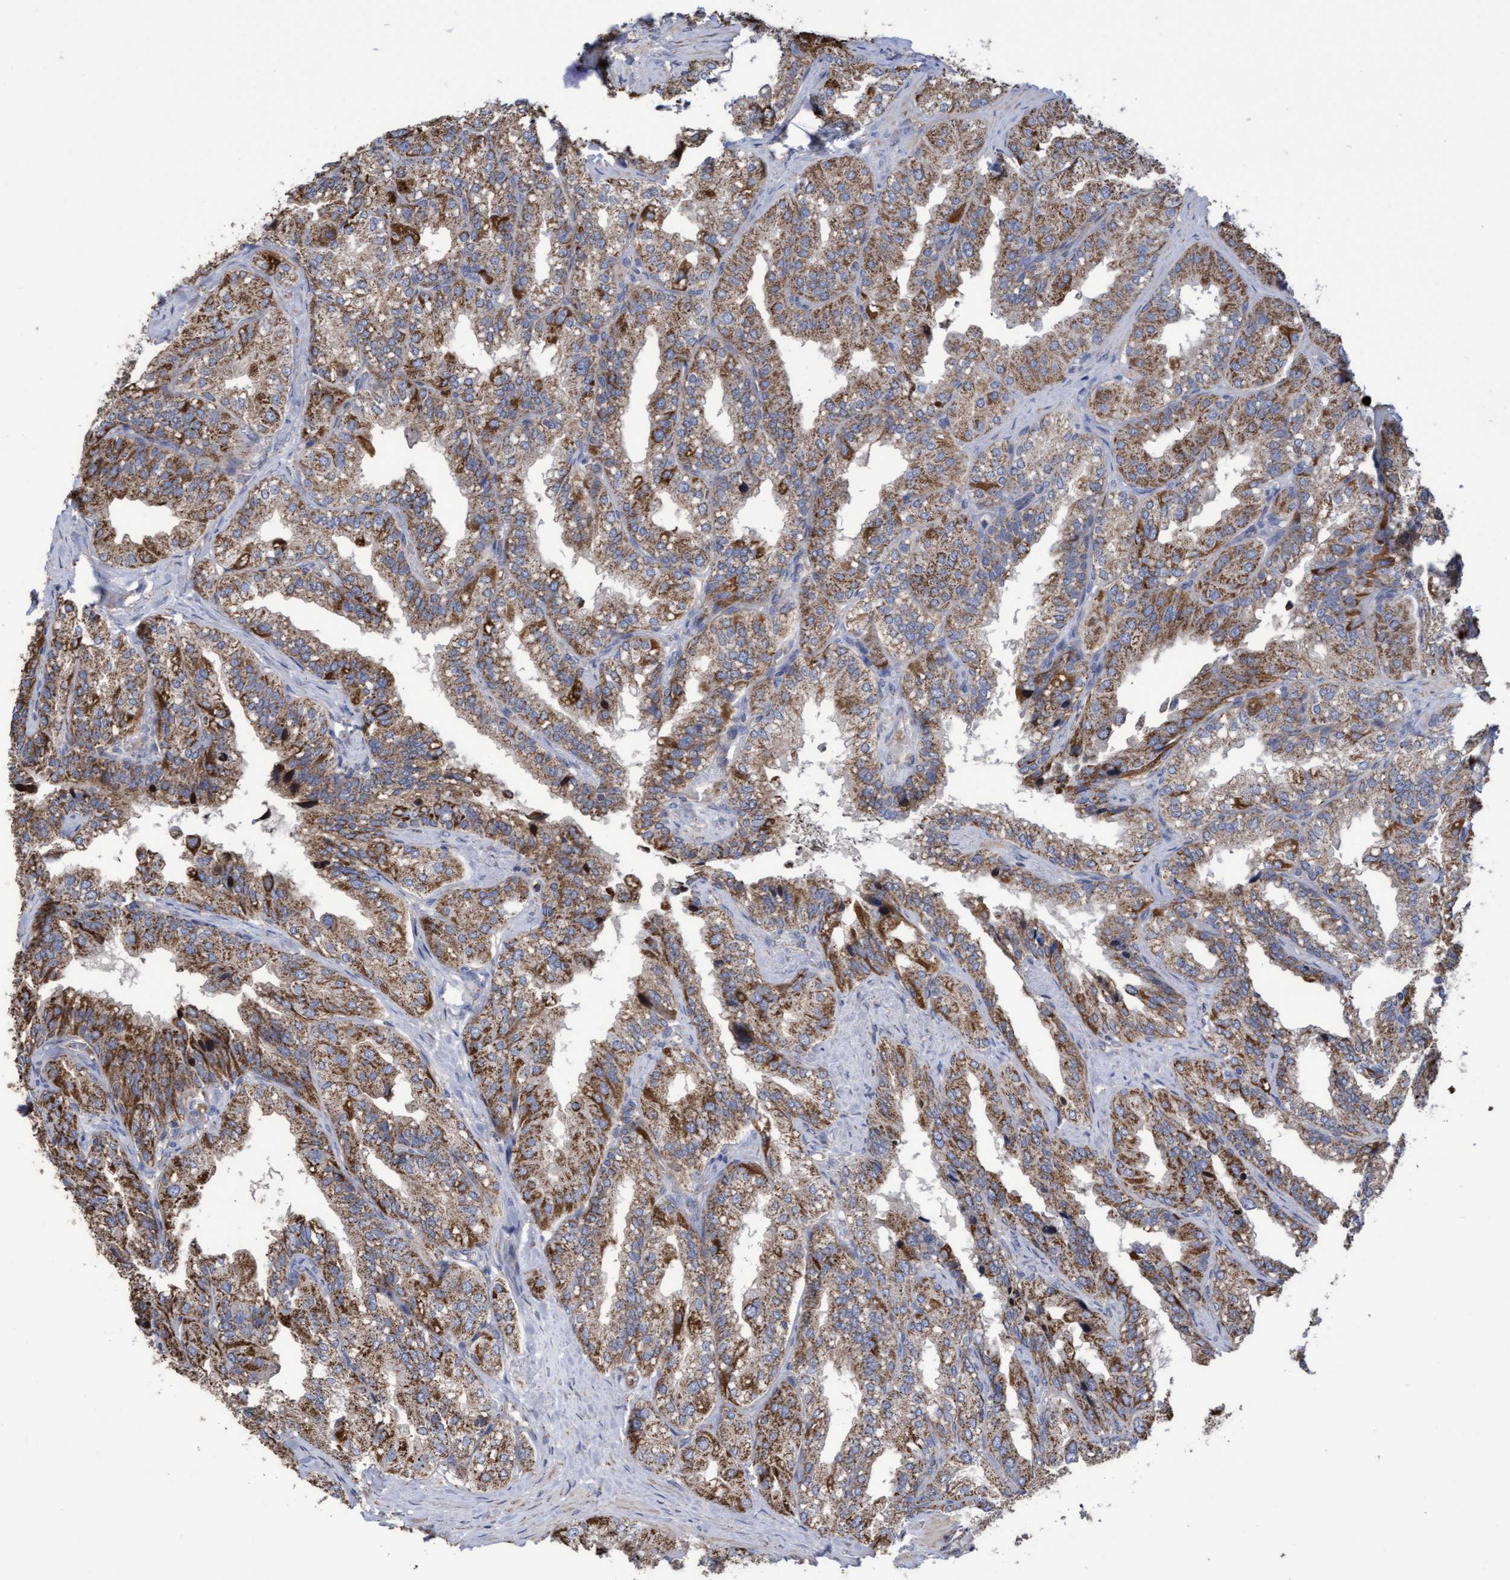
{"staining": {"intensity": "strong", "quantity": ">75%", "location": "cytoplasmic/membranous"}, "tissue": "seminal vesicle", "cell_type": "Glandular cells", "image_type": "normal", "snomed": [{"axis": "morphology", "description": "Normal tissue, NOS"}, {"axis": "topography", "description": "Prostate"}, {"axis": "topography", "description": "Seminal veicle"}], "caption": "Immunohistochemical staining of unremarkable seminal vesicle shows high levels of strong cytoplasmic/membranous staining in approximately >75% of glandular cells. The protein is shown in brown color, while the nuclei are stained blue.", "gene": "COBL", "patient": {"sex": "male", "age": 51}}